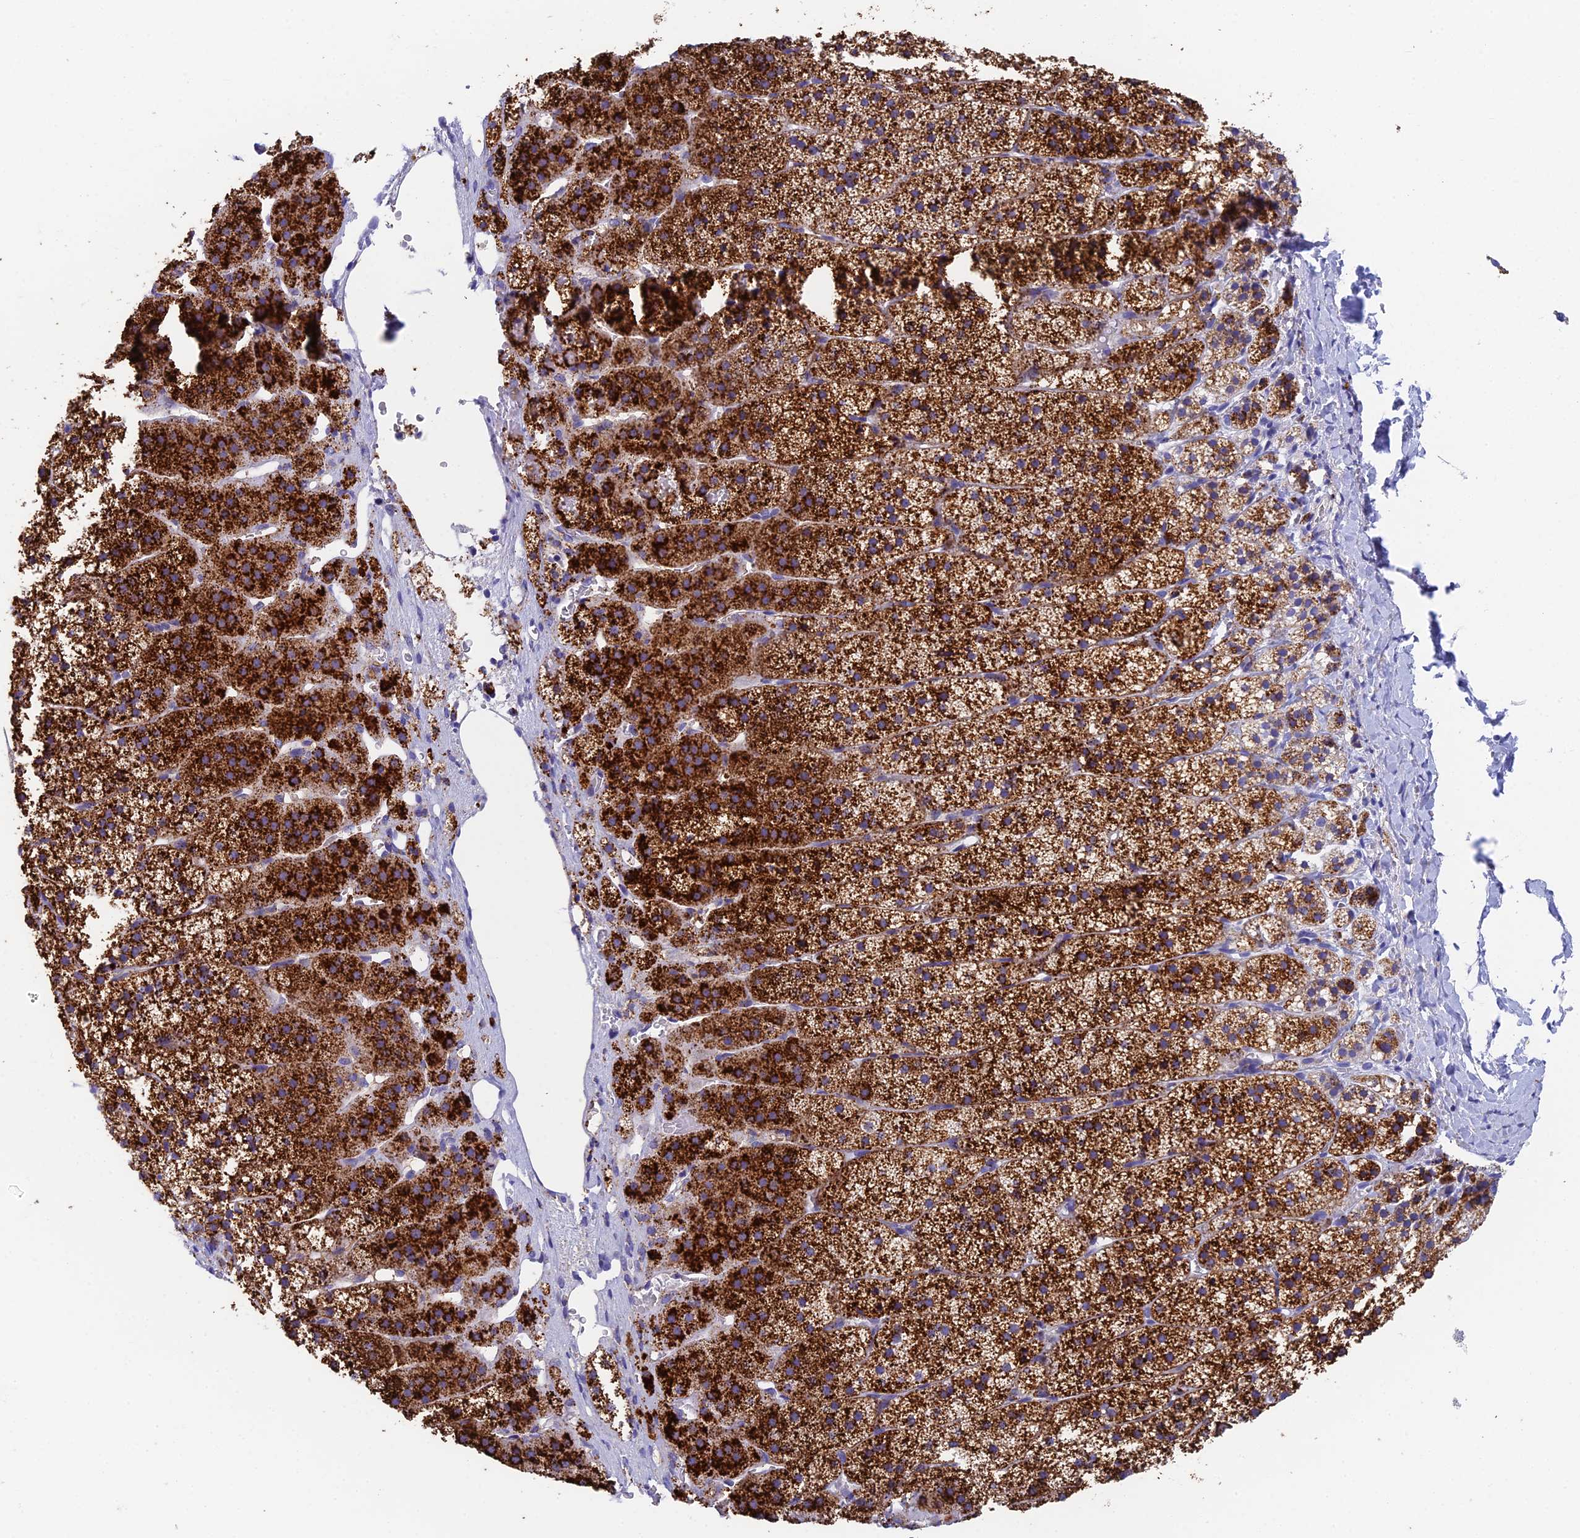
{"staining": {"intensity": "strong", "quantity": ">75%", "location": "cytoplasmic/membranous"}, "tissue": "adrenal gland", "cell_type": "Glandular cells", "image_type": "normal", "snomed": [{"axis": "morphology", "description": "Normal tissue, NOS"}, {"axis": "topography", "description": "Adrenal gland"}], "caption": "A micrograph showing strong cytoplasmic/membranous expression in about >75% of glandular cells in unremarkable adrenal gland, as visualized by brown immunohistochemical staining.", "gene": "ADAMTS13", "patient": {"sex": "female", "age": 44}}